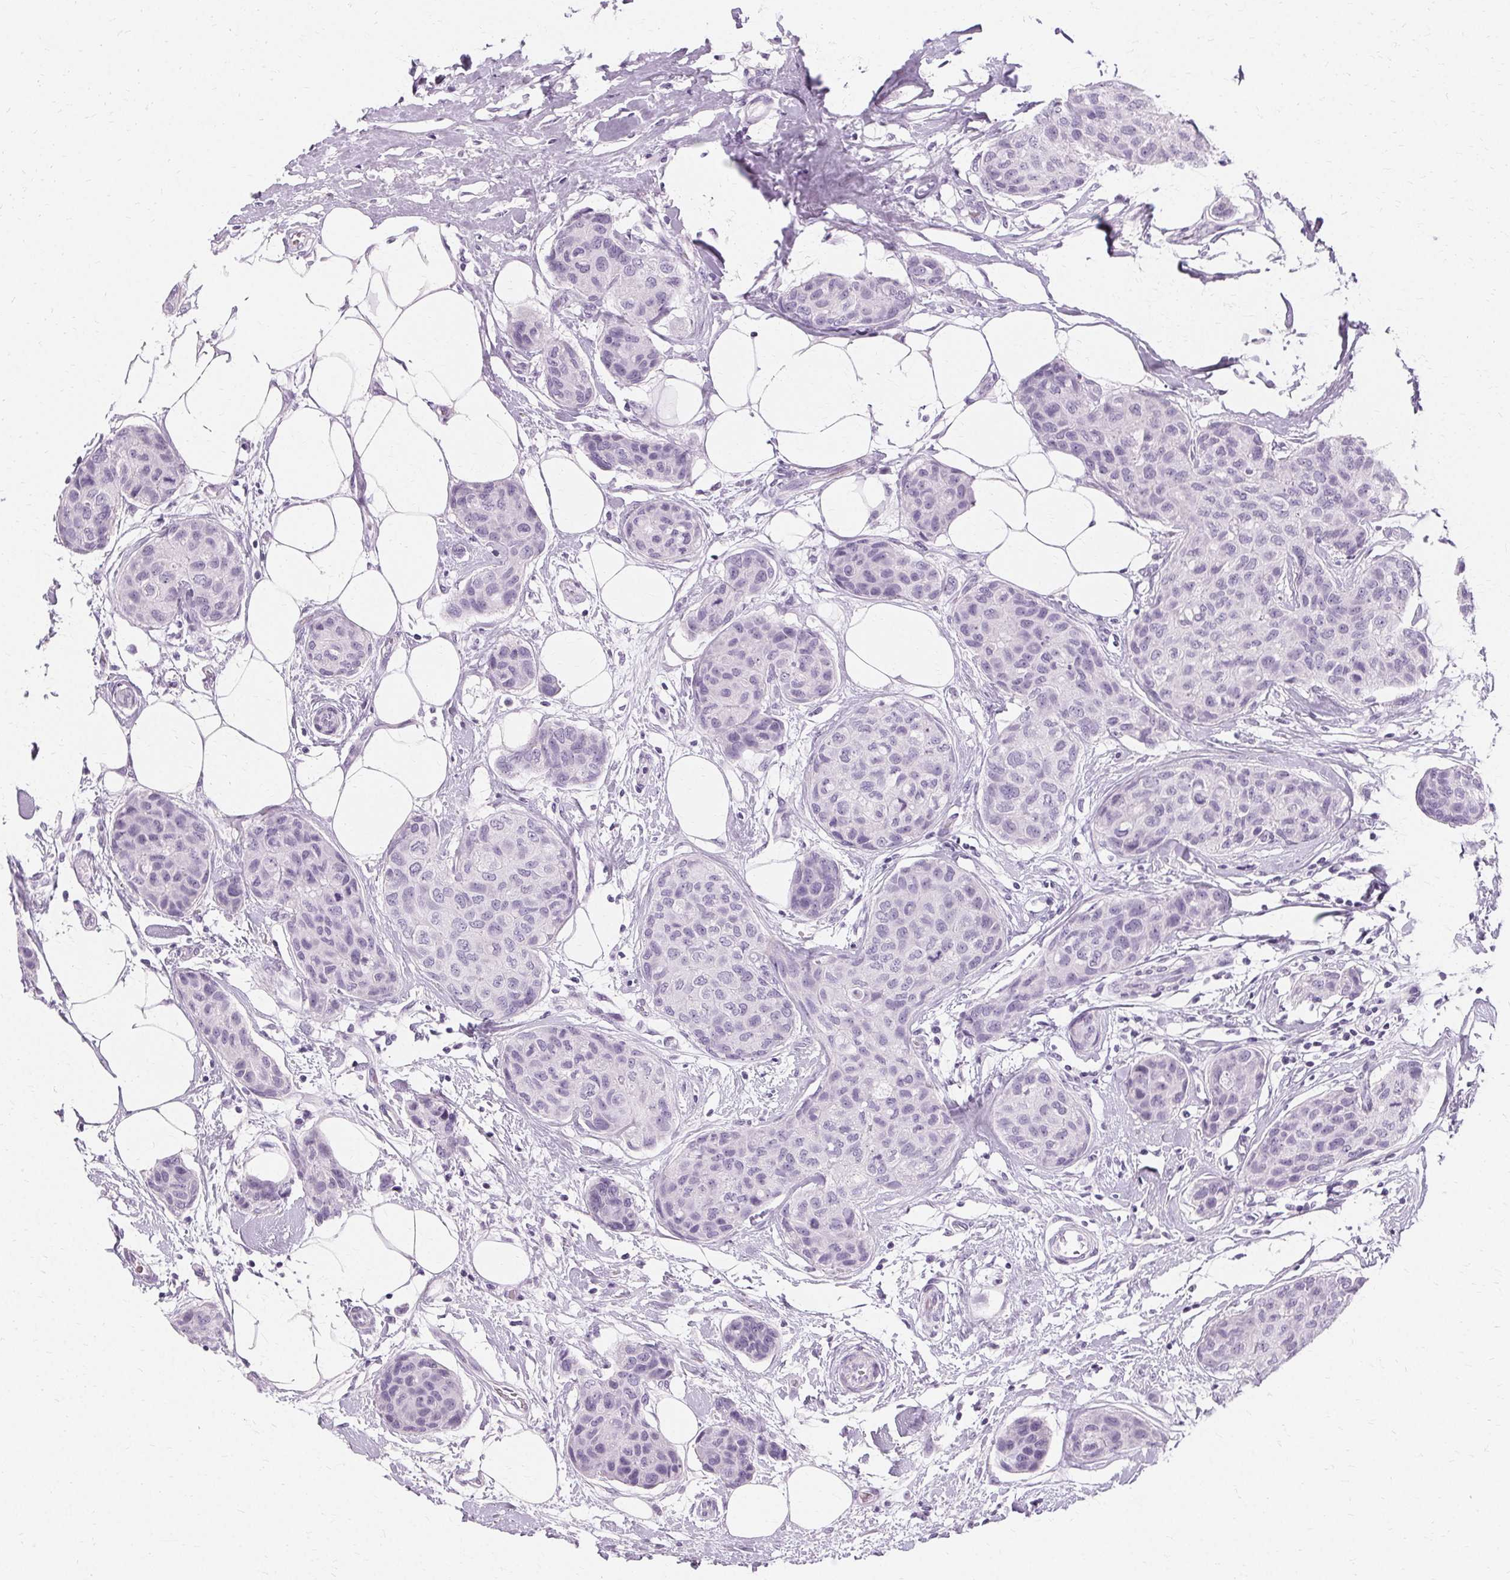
{"staining": {"intensity": "negative", "quantity": "none", "location": "none"}, "tissue": "breast cancer", "cell_type": "Tumor cells", "image_type": "cancer", "snomed": [{"axis": "morphology", "description": "Duct carcinoma"}, {"axis": "topography", "description": "Breast"}], "caption": "DAB (3,3'-diaminobenzidine) immunohistochemical staining of human breast cancer (infiltrating ductal carcinoma) shows no significant staining in tumor cells.", "gene": "KRT6C", "patient": {"sex": "female", "age": 80}}